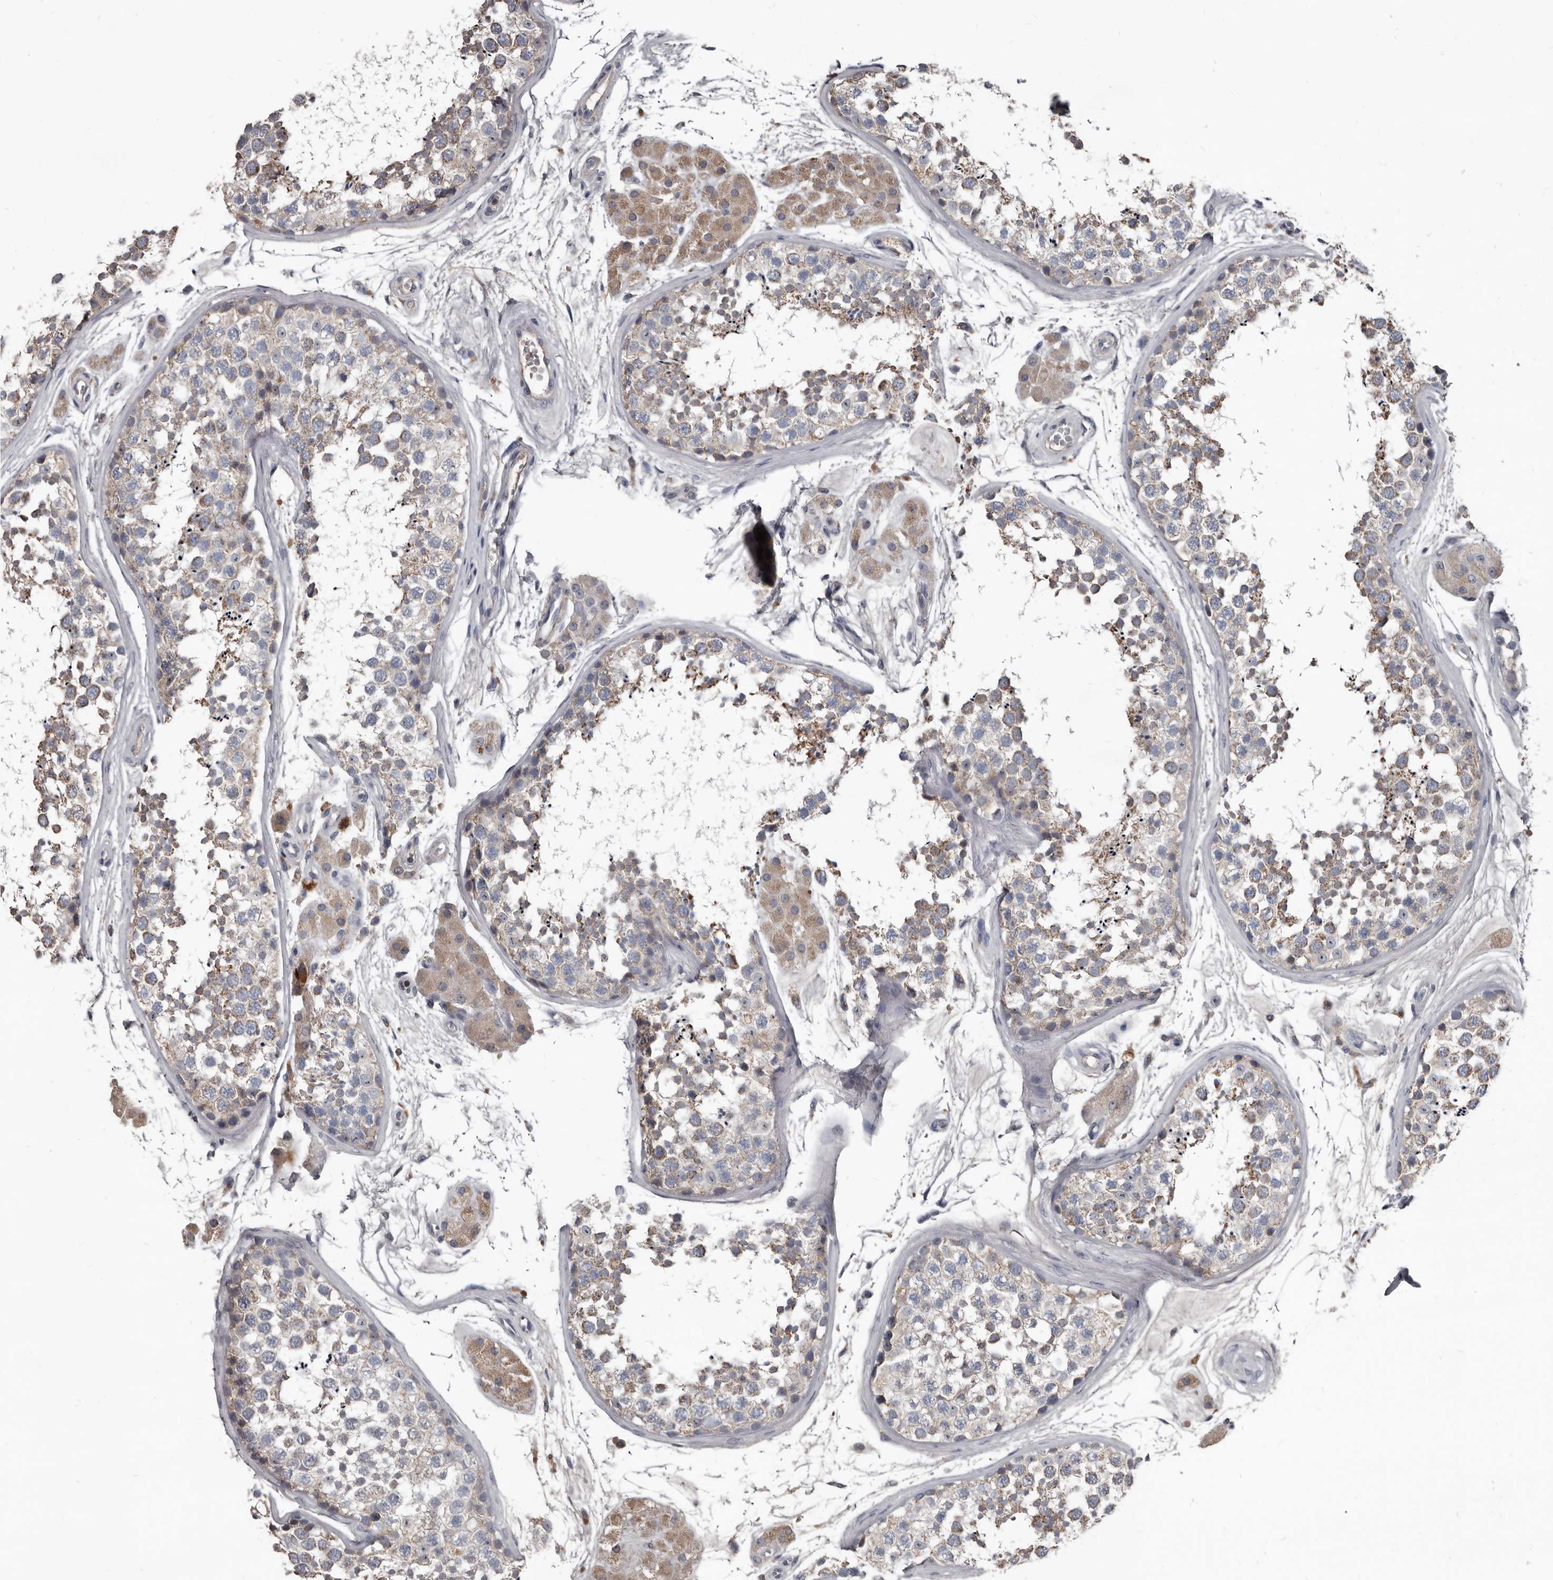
{"staining": {"intensity": "moderate", "quantity": ">75%", "location": "cytoplasmic/membranous"}, "tissue": "testis", "cell_type": "Cells in seminiferous ducts", "image_type": "normal", "snomed": [{"axis": "morphology", "description": "Normal tissue, NOS"}, {"axis": "topography", "description": "Testis"}], "caption": "High-power microscopy captured an IHC histopathology image of normal testis, revealing moderate cytoplasmic/membranous expression in approximately >75% of cells in seminiferous ducts. The staining is performed using DAB (3,3'-diaminobenzidine) brown chromogen to label protein expression. The nuclei are counter-stained blue using hematoxylin.", "gene": "GREB1", "patient": {"sex": "male", "age": 56}}